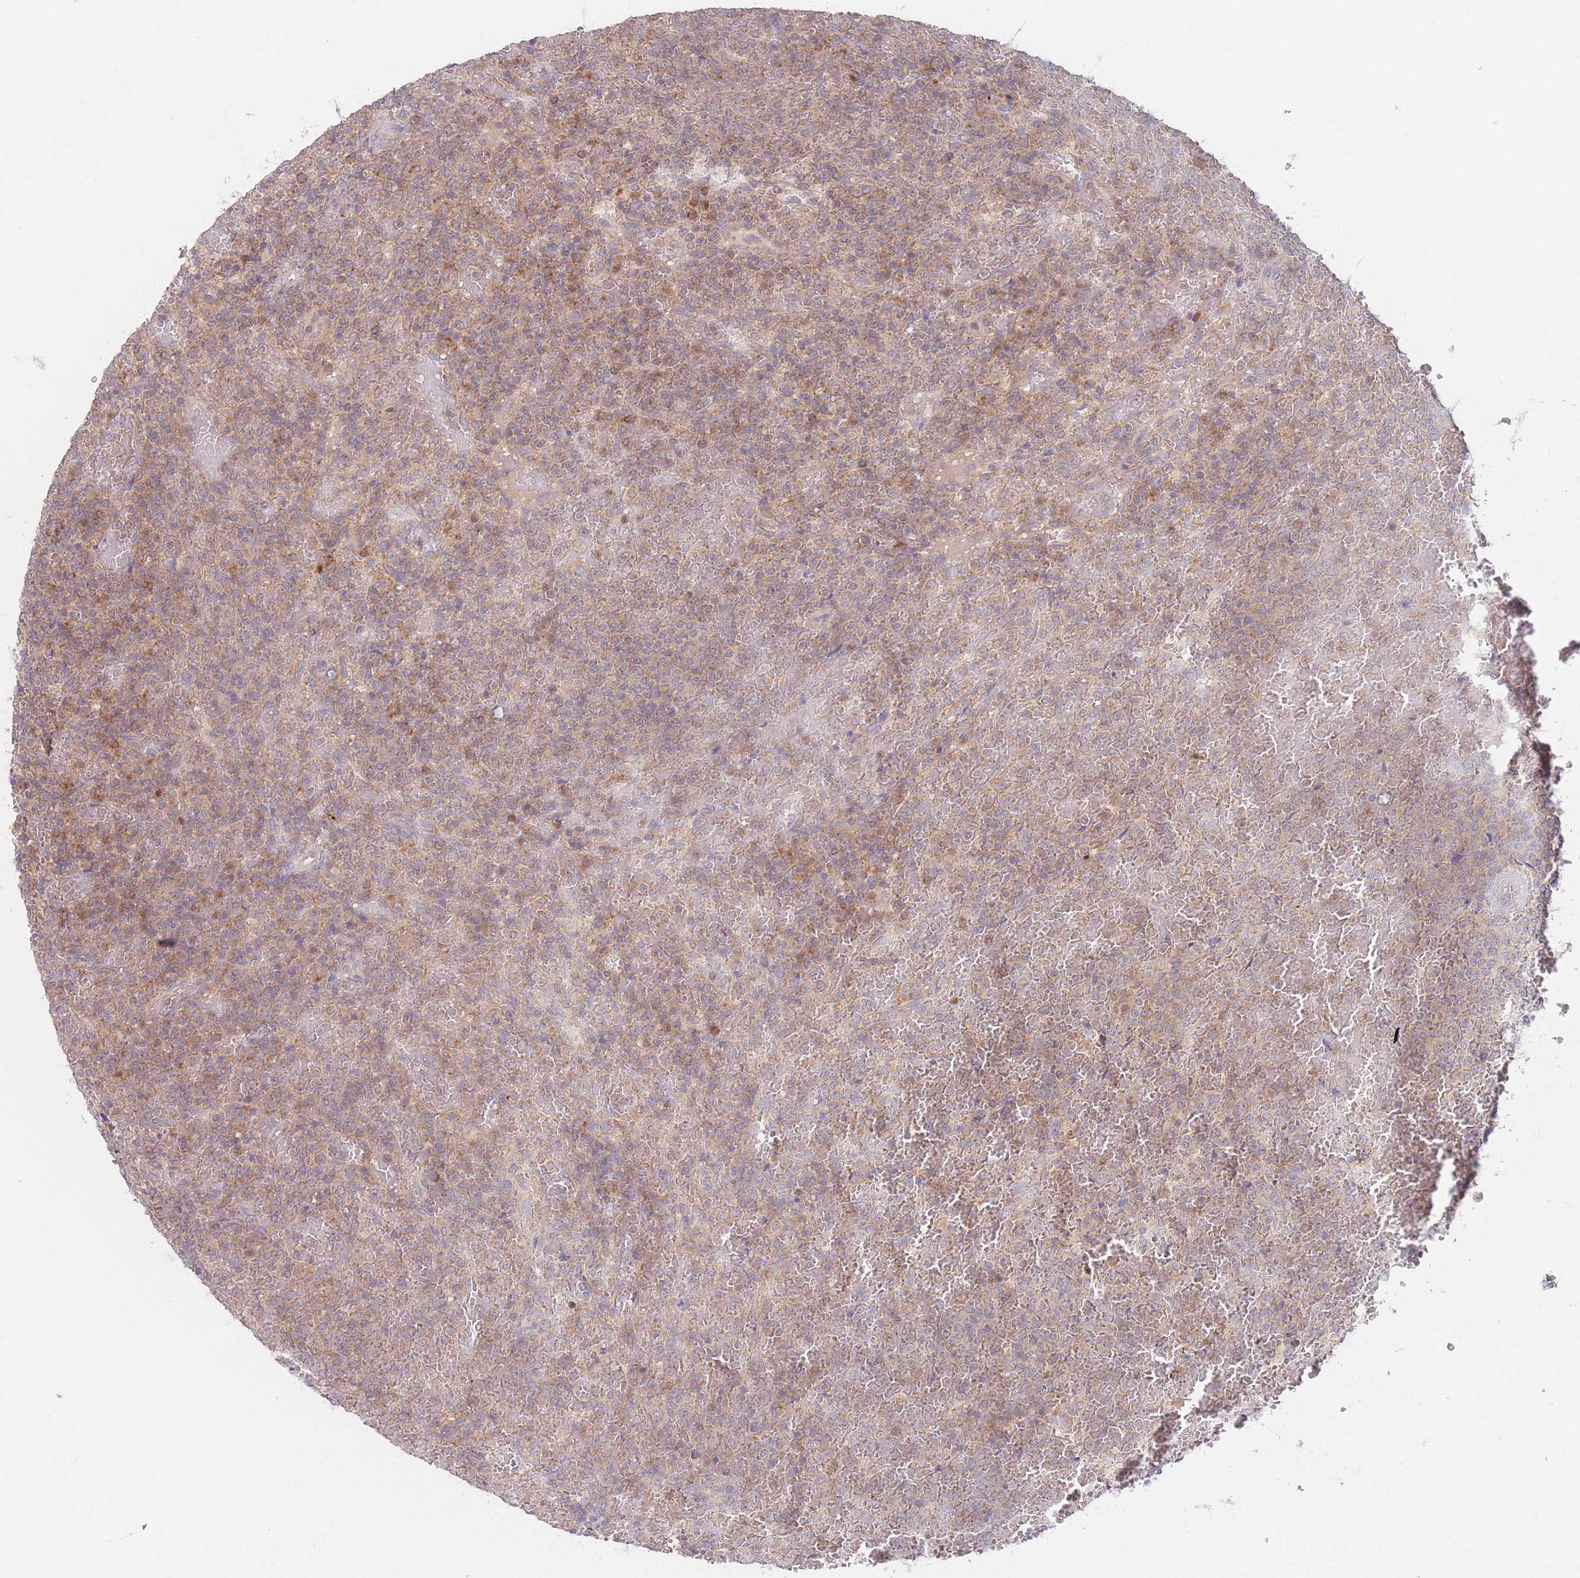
{"staining": {"intensity": "moderate", "quantity": "<25%", "location": "cytoplasmic/membranous"}, "tissue": "lymphoma", "cell_type": "Tumor cells", "image_type": "cancer", "snomed": [{"axis": "morphology", "description": "Malignant lymphoma, non-Hodgkin's type, Low grade"}, {"axis": "topography", "description": "Spleen"}], "caption": "Lymphoma stained with immunohistochemistry exhibits moderate cytoplasmic/membranous expression in about <25% of tumor cells.", "gene": "PPM1A", "patient": {"sex": "male", "age": 60}}